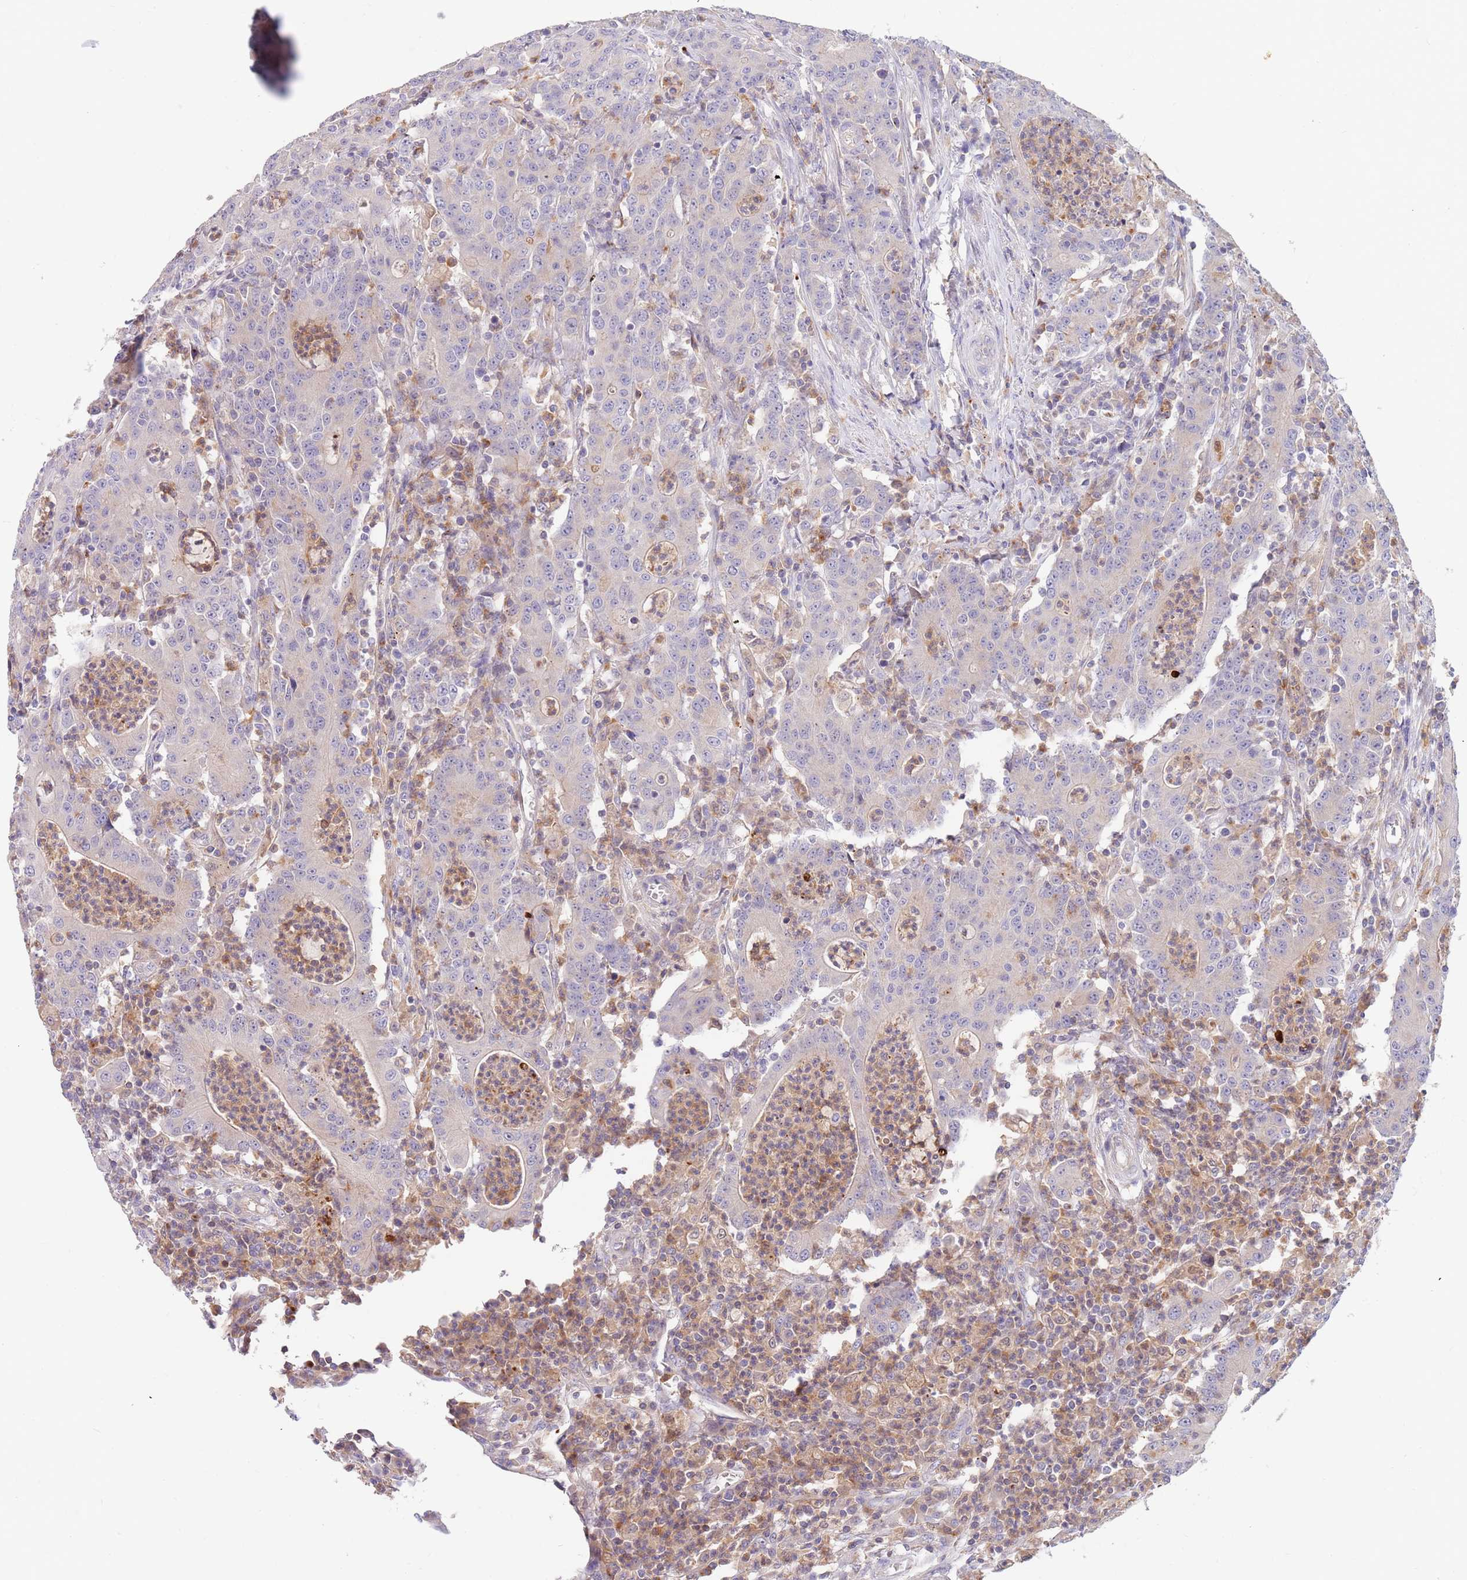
{"staining": {"intensity": "negative", "quantity": "none", "location": "none"}, "tissue": "colorectal cancer", "cell_type": "Tumor cells", "image_type": "cancer", "snomed": [{"axis": "morphology", "description": "Adenocarcinoma, NOS"}, {"axis": "topography", "description": "Colon"}], "caption": "Micrograph shows no protein expression in tumor cells of colorectal adenocarcinoma tissue. (DAB (3,3'-diaminobenzidine) immunohistochemistry with hematoxylin counter stain).", "gene": "BORCS5", "patient": {"sex": "male", "age": 83}}